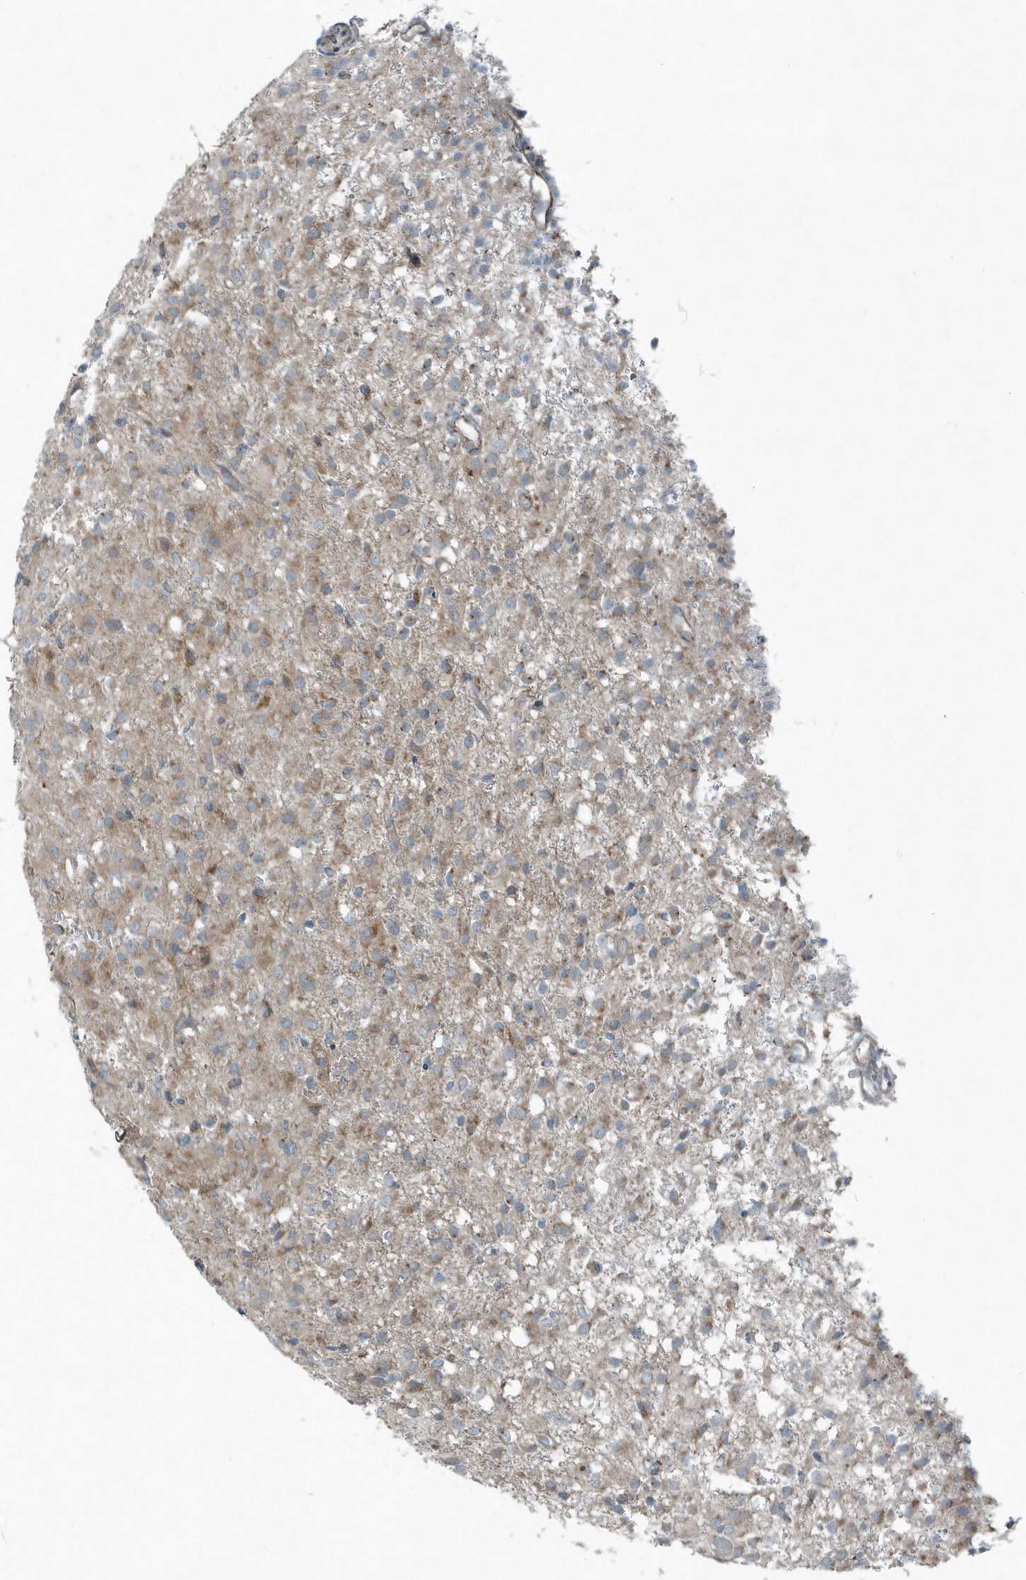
{"staining": {"intensity": "weak", "quantity": "<25%", "location": "cytoplasmic/membranous"}, "tissue": "glioma", "cell_type": "Tumor cells", "image_type": "cancer", "snomed": [{"axis": "morphology", "description": "Glioma, malignant, High grade"}, {"axis": "topography", "description": "Brain"}], "caption": "Photomicrograph shows no protein staining in tumor cells of glioma tissue.", "gene": "GCC2", "patient": {"sex": "female", "age": 59}}